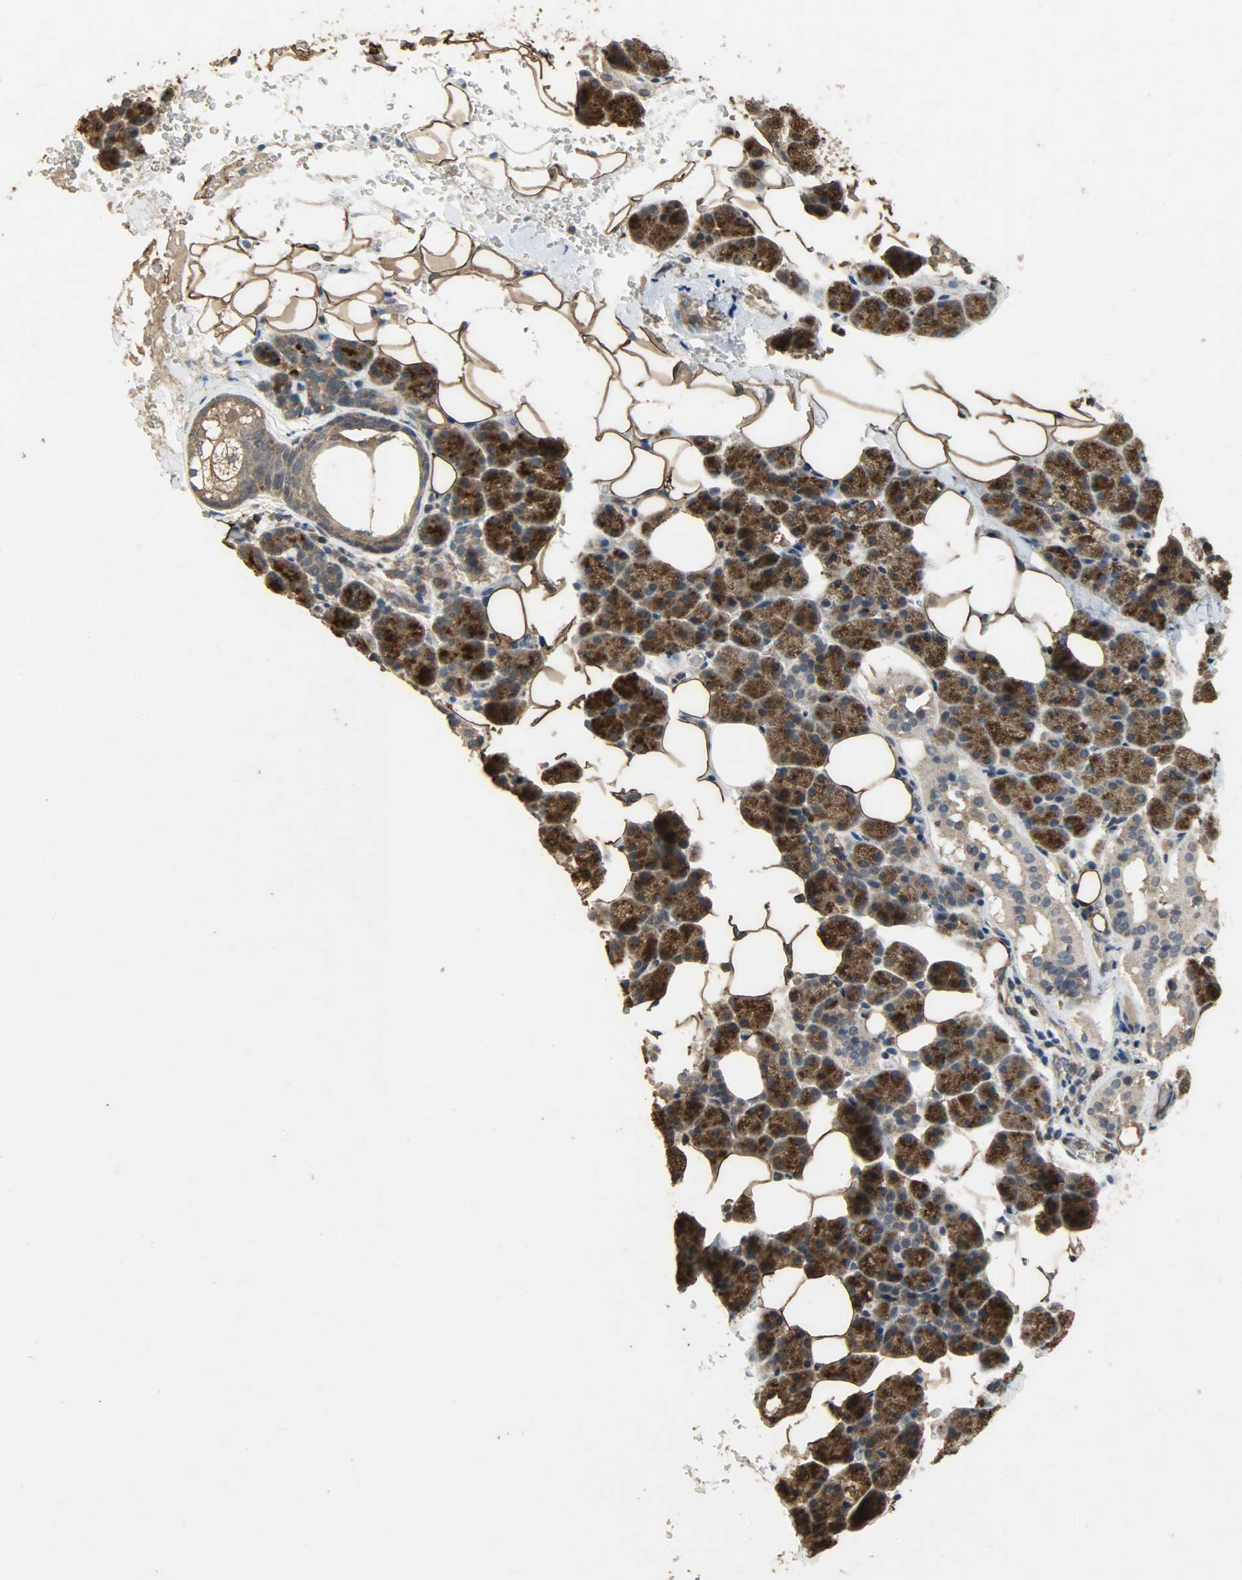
{"staining": {"intensity": "strong", "quantity": ">75%", "location": "cytoplasmic/membranous"}, "tissue": "salivary gland", "cell_type": "Glandular cells", "image_type": "normal", "snomed": [{"axis": "morphology", "description": "Normal tissue, NOS"}, {"axis": "topography", "description": "Lymph node"}, {"axis": "topography", "description": "Salivary gland"}], "caption": "The micrograph shows immunohistochemical staining of benign salivary gland. There is strong cytoplasmic/membranous positivity is seen in about >75% of glandular cells. The staining was performed using DAB (3,3'-diaminobenzidine) to visualize the protein expression in brown, while the nuclei were stained in blue with hematoxylin (Magnification: 20x).", "gene": "CDKN2C", "patient": {"sex": "male", "age": 8}}